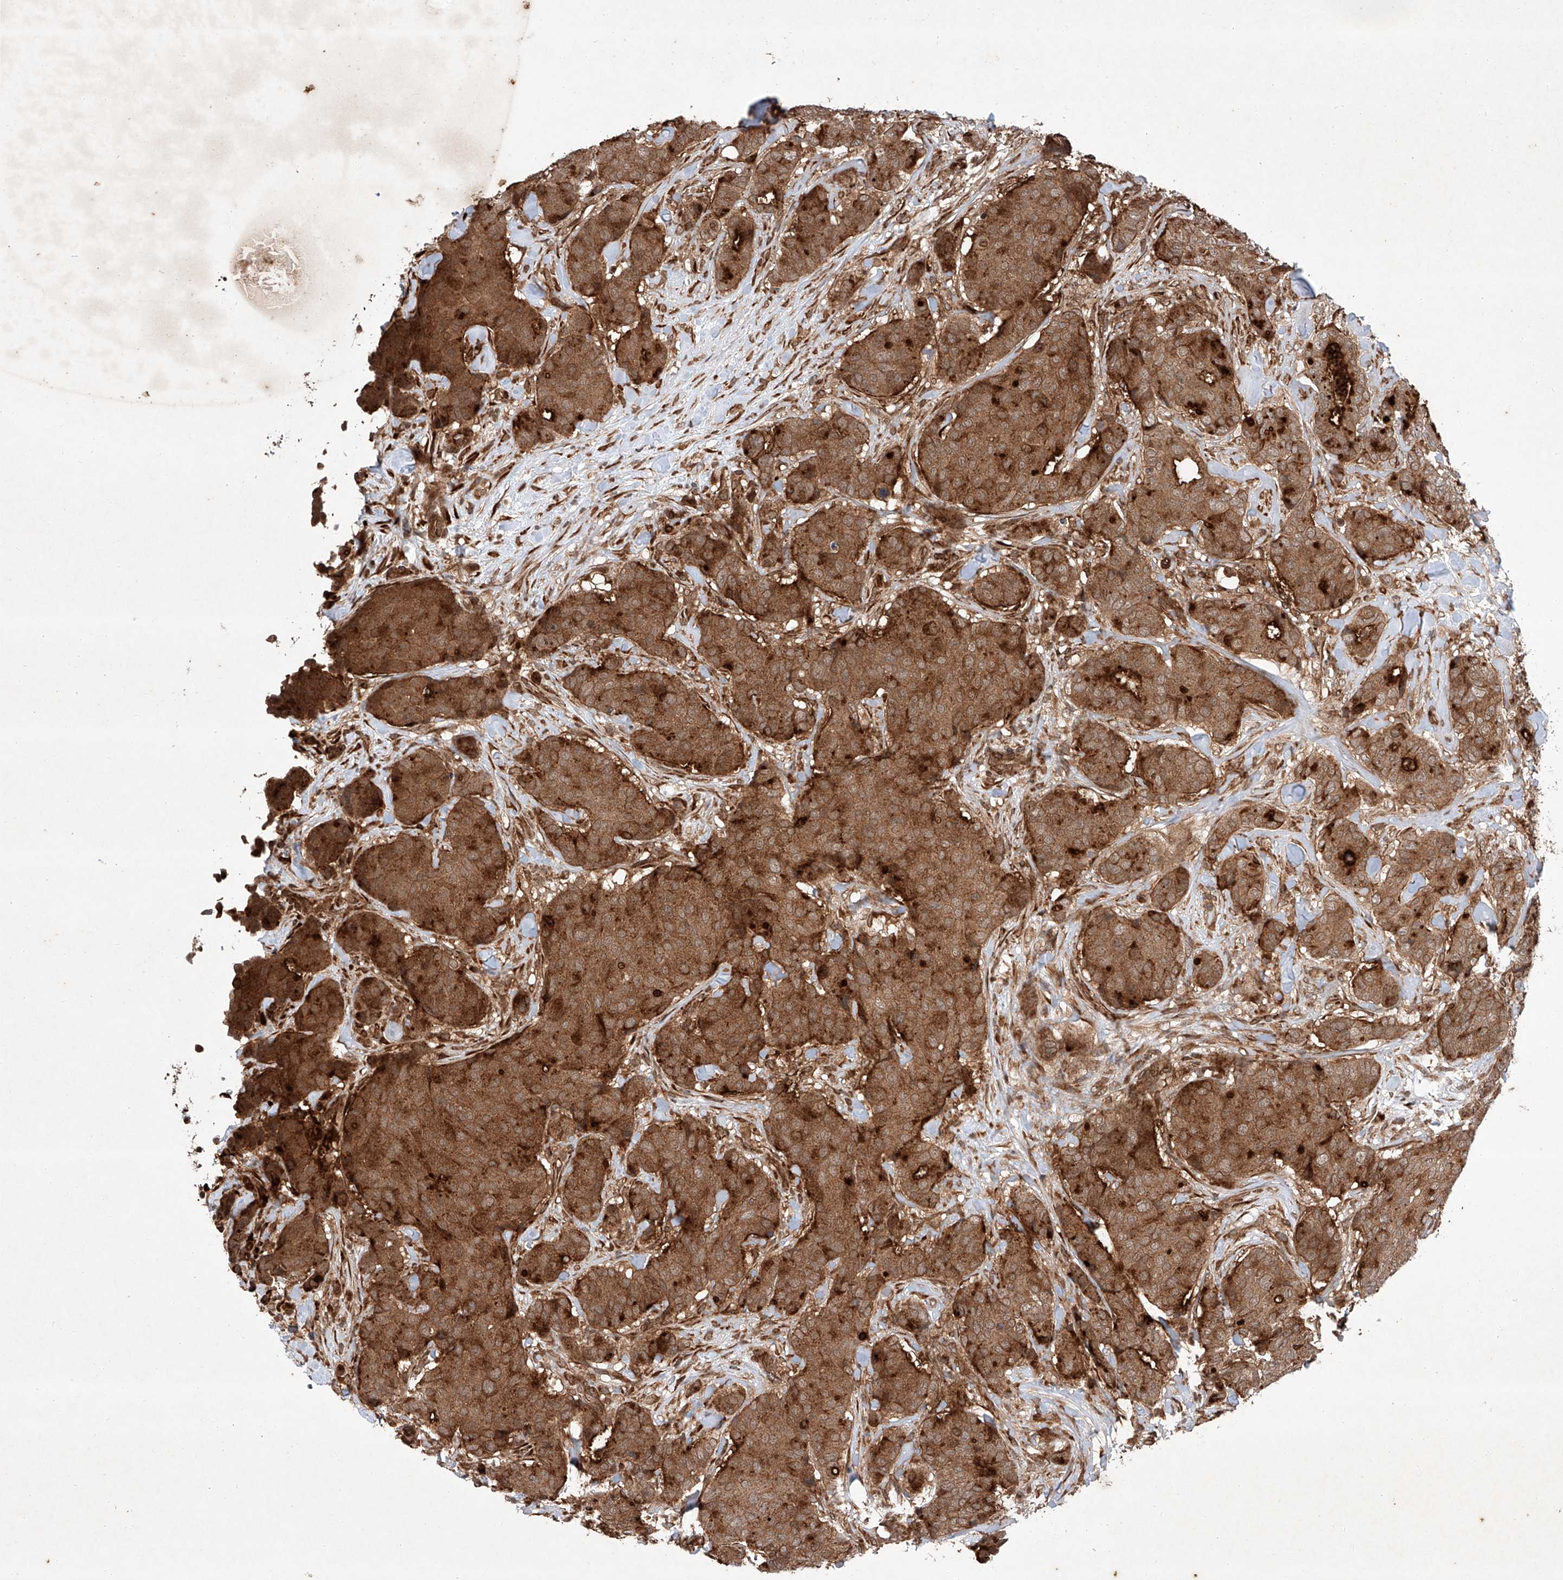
{"staining": {"intensity": "strong", "quantity": ">75%", "location": "cytoplasmic/membranous"}, "tissue": "breast cancer", "cell_type": "Tumor cells", "image_type": "cancer", "snomed": [{"axis": "morphology", "description": "Duct carcinoma"}, {"axis": "topography", "description": "Breast"}], "caption": "Breast cancer (invasive ductal carcinoma) tissue displays strong cytoplasmic/membranous staining in approximately >75% of tumor cells (Brightfield microscopy of DAB IHC at high magnification).", "gene": "ZFP28", "patient": {"sex": "female", "age": 75}}